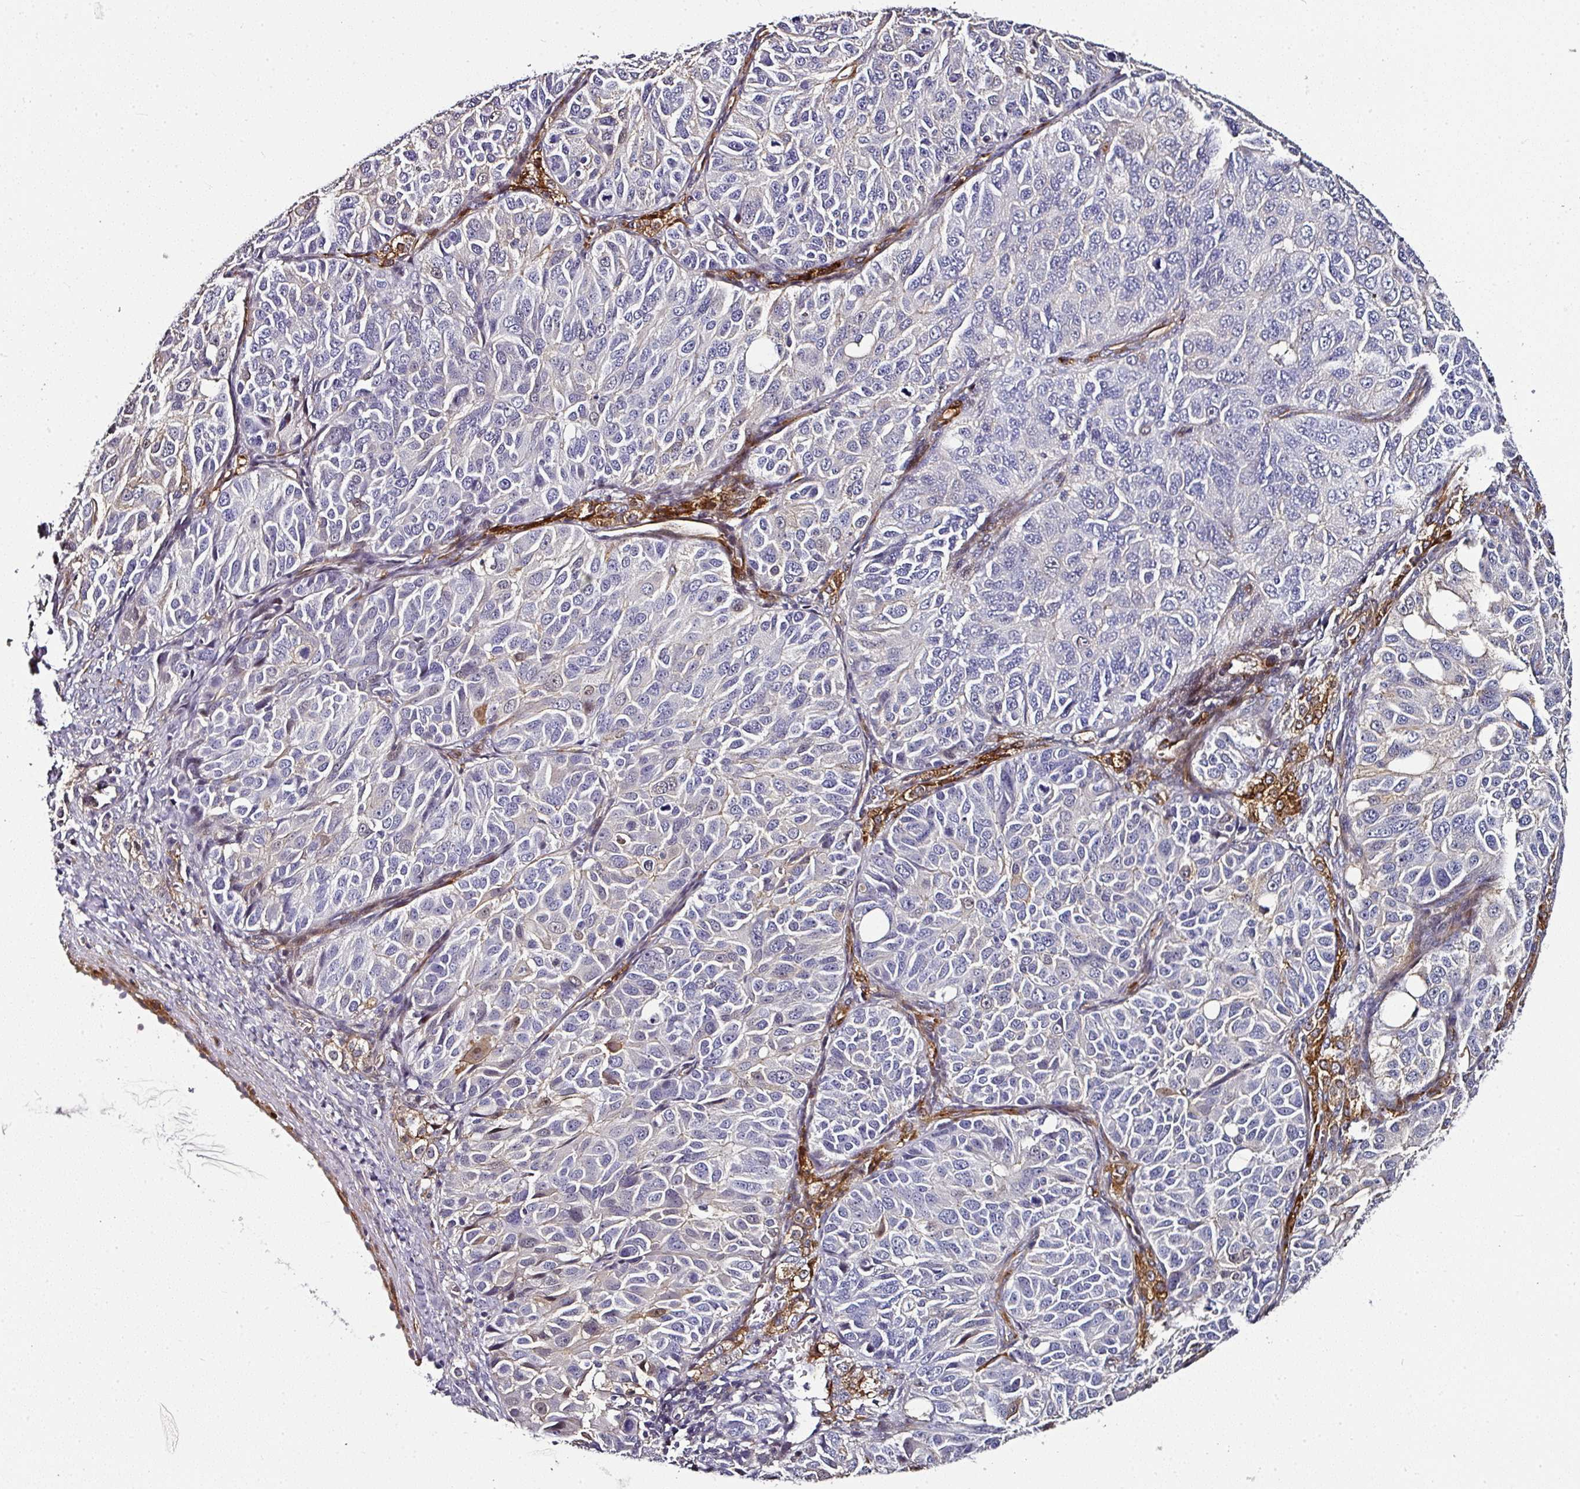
{"staining": {"intensity": "negative", "quantity": "none", "location": "none"}, "tissue": "ovarian cancer", "cell_type": "Tumor cells", "image_type": "cancer", "snomed": [{"axis": "morphology", "description": "Carcinoma, endometroid"}, {"axis": "topography", "description": "Ovary"}], "caption": "Tumor cells show no significant positivity in ovarian cancer (endometroid carcinoma).", "gene": "BEND5", "patient": {"sex": "female", "age": 51}}